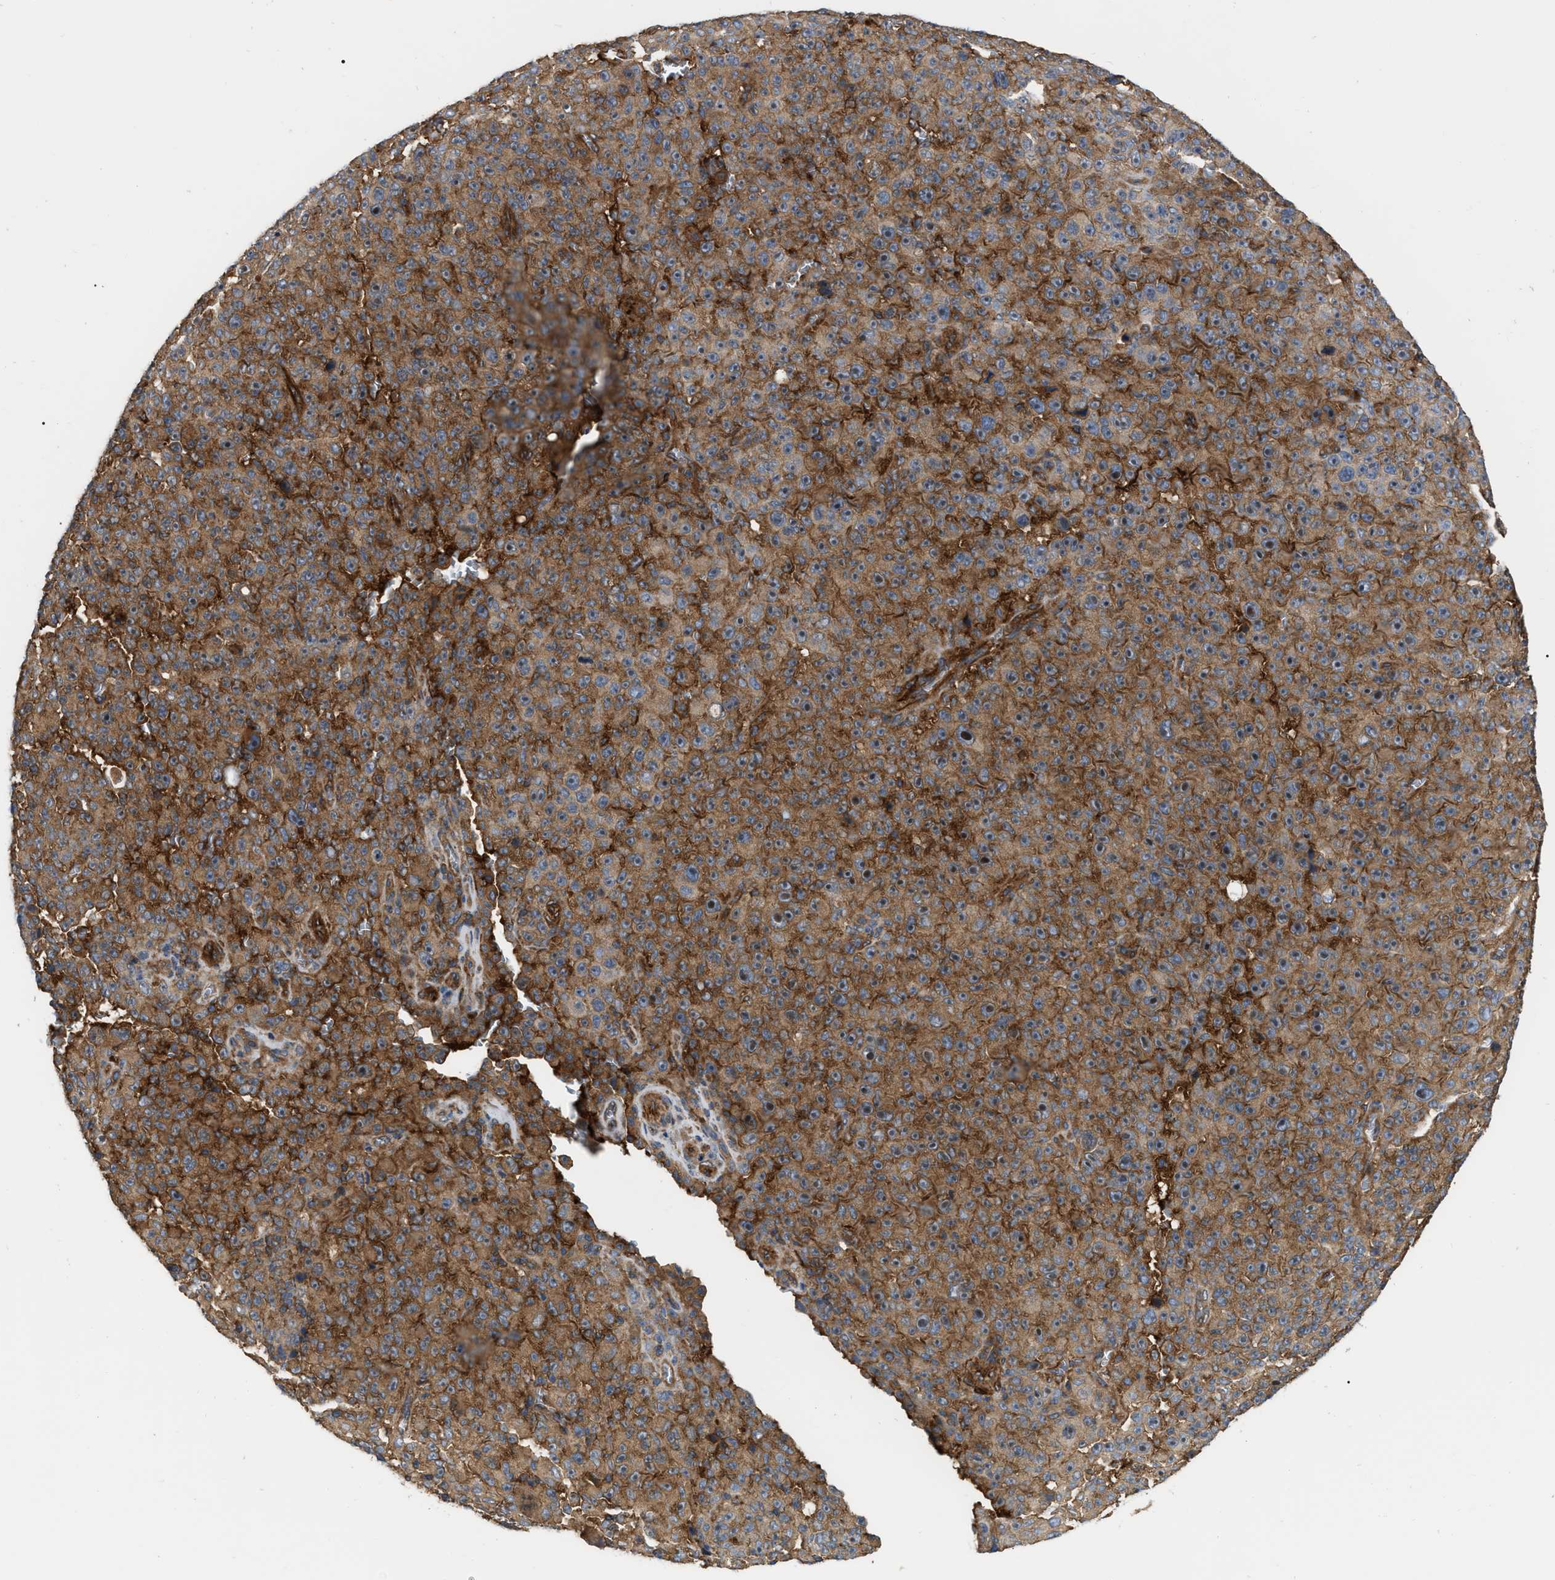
{"staining": {"intensity": "strong", "quantity": ">75%", "location": "cytoplasmic/membranous,nuclear"}, "tissue": "melanoma", "cell_type": "Tumor cells", "image_type": "cancer", "snomed": [{"axis": "morphology", "description": "Malignant melanoma, NOS"}, {"axis": "topography", "description": "Skin"}], "caption": "Immunohistochemical staining of malignant melanoma shows high levels of strong cytoplasmic/membranous and nuclear protein staining in about >75% of tumor cells.", "gene": "RABEP1", "patient": {"sex": "female", "age": 82}}